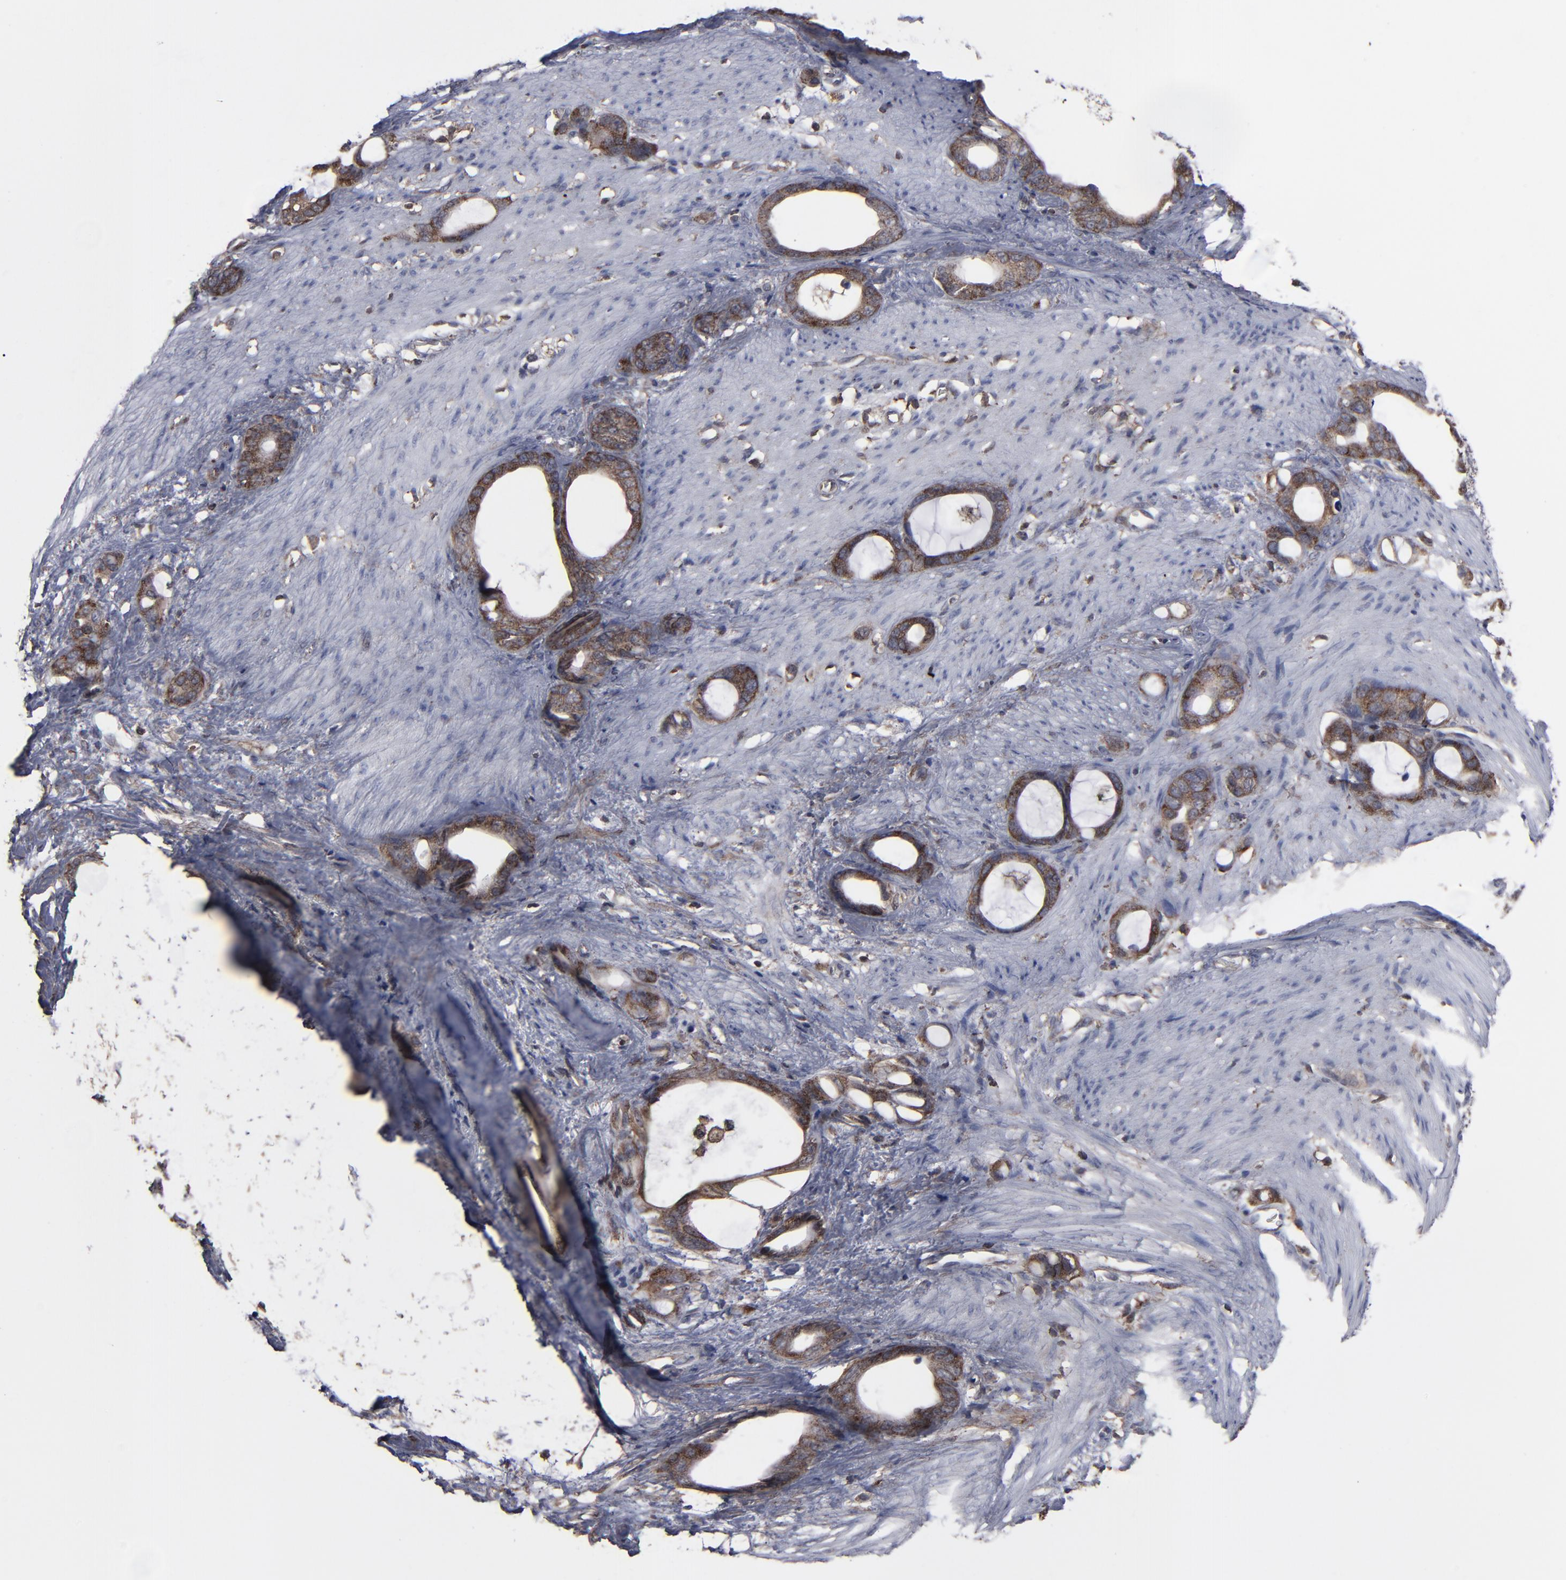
{"staining": {"intensity": "moderate", "quantity": ">75%", "location": "cytoplasmic/membranous"}, "tissue": "stomach cancer", "cell_type": "Tumor cells", "image_type": "cancer", "snomed": [{"axis": "morphology", "description": "Adenocarcinoma, NOS"}, {"axis": "topography", "description": "Stomach"}], "caption": "Protein analysis of stomach cancer (adenocarcinoma) tissue exhibits moderate cytoplasmic/membranous expression in approximately >75% of tumor cells. The staining was performed using DAB (3,3'-diaminobenzidine) to visualize the protein expression in brown, while the nuclei were stained in blue with hematoxylin (Magnification: 20x).", "gene": "KIAA2026", "patient": {"sex": "female", "age": 75}}